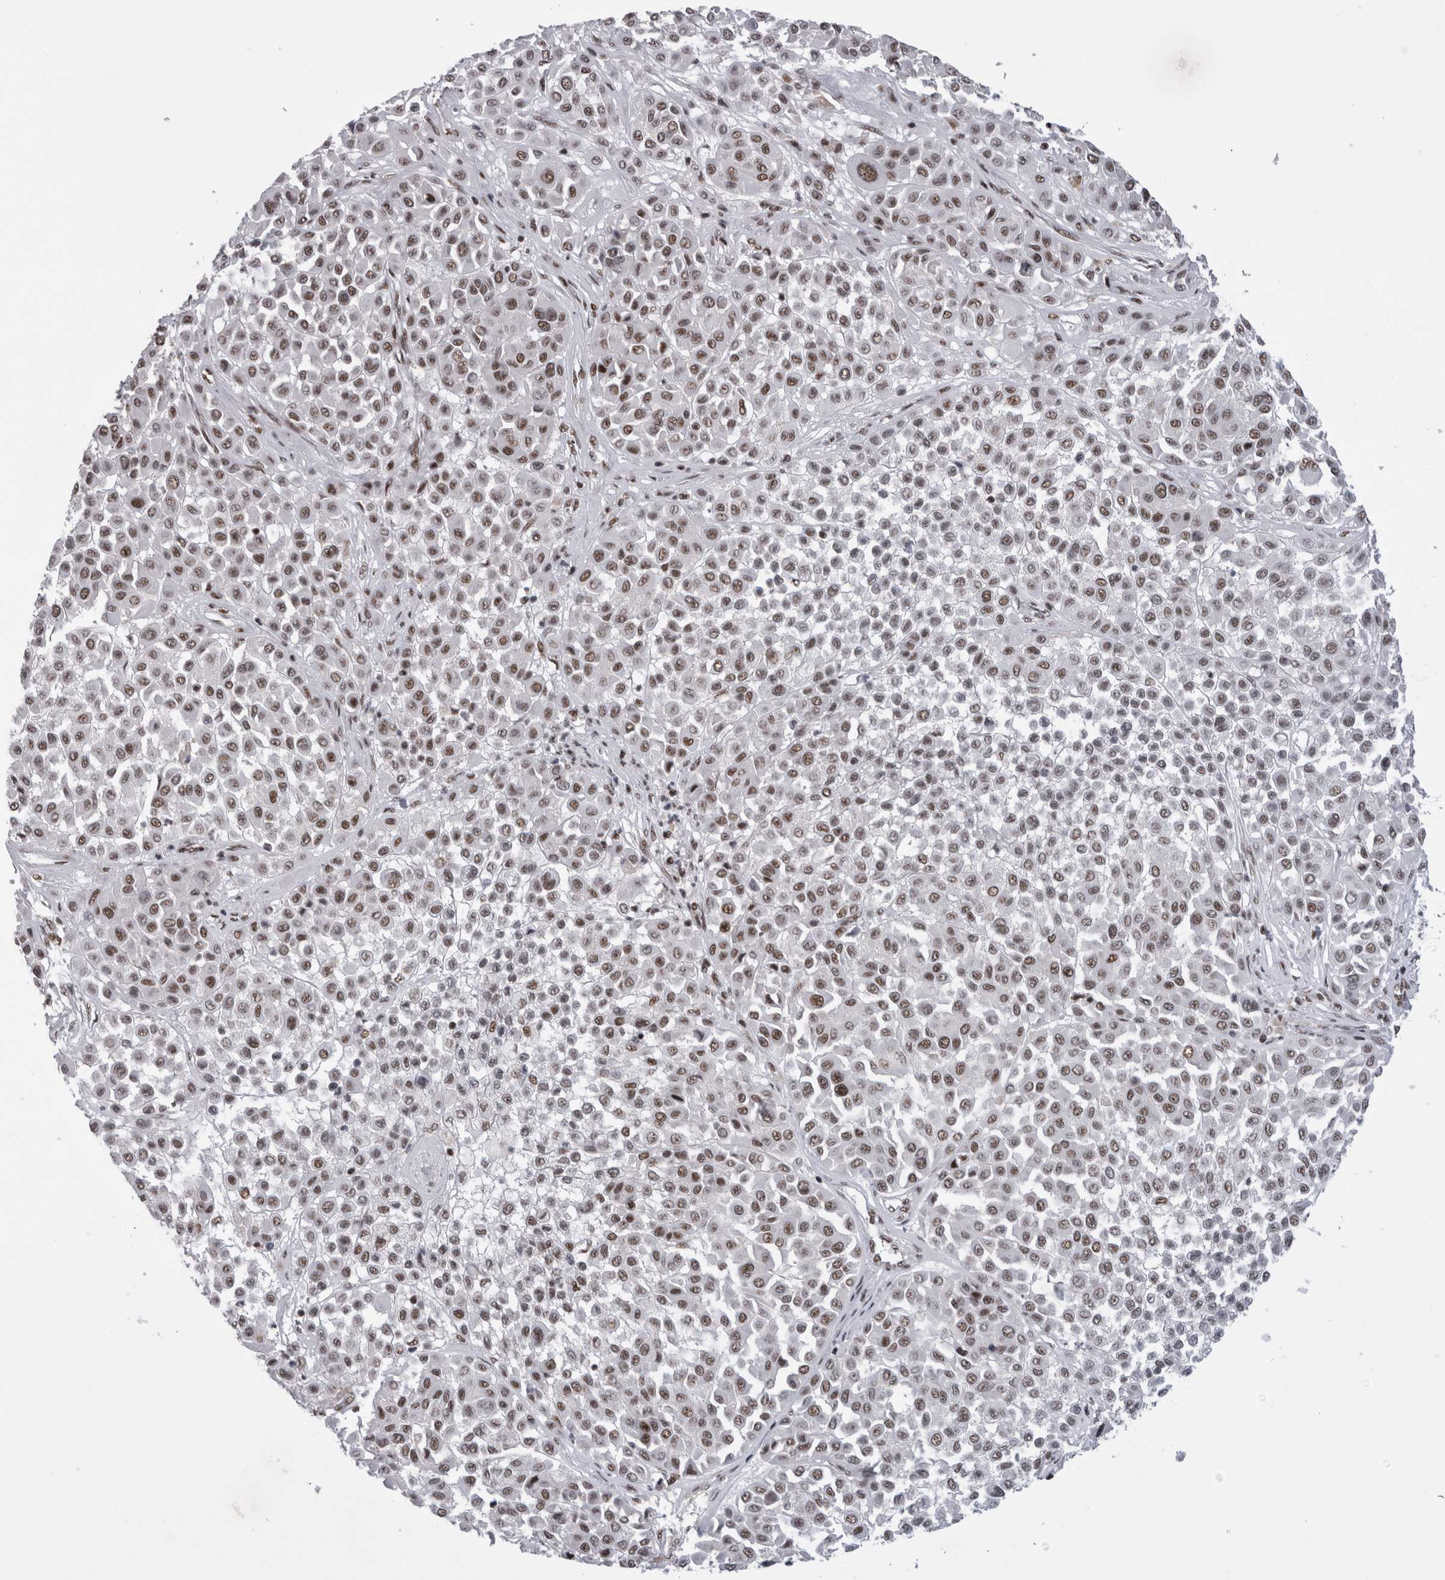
{"staining": {"intensity": "weak", "quantity": ">75%", "location": "nuclear"}, "tissue": "melanoma", "cell_type": "Tumor cells", "image_type": "cancer", "snomed": [{"axis": "morphology", "description": "Malignant melanoma, Metastatic site"}, {"axis": "topography", "description": "Soft tissue"}], "caption": "IHC (DAB) staining of malignant melanoma (metastatic site) reveals weak nuclear protein staining in approximately >75% of tumor cells.", "gene": "CDK11A", "patient": {"sex": "male", "age": 41}}